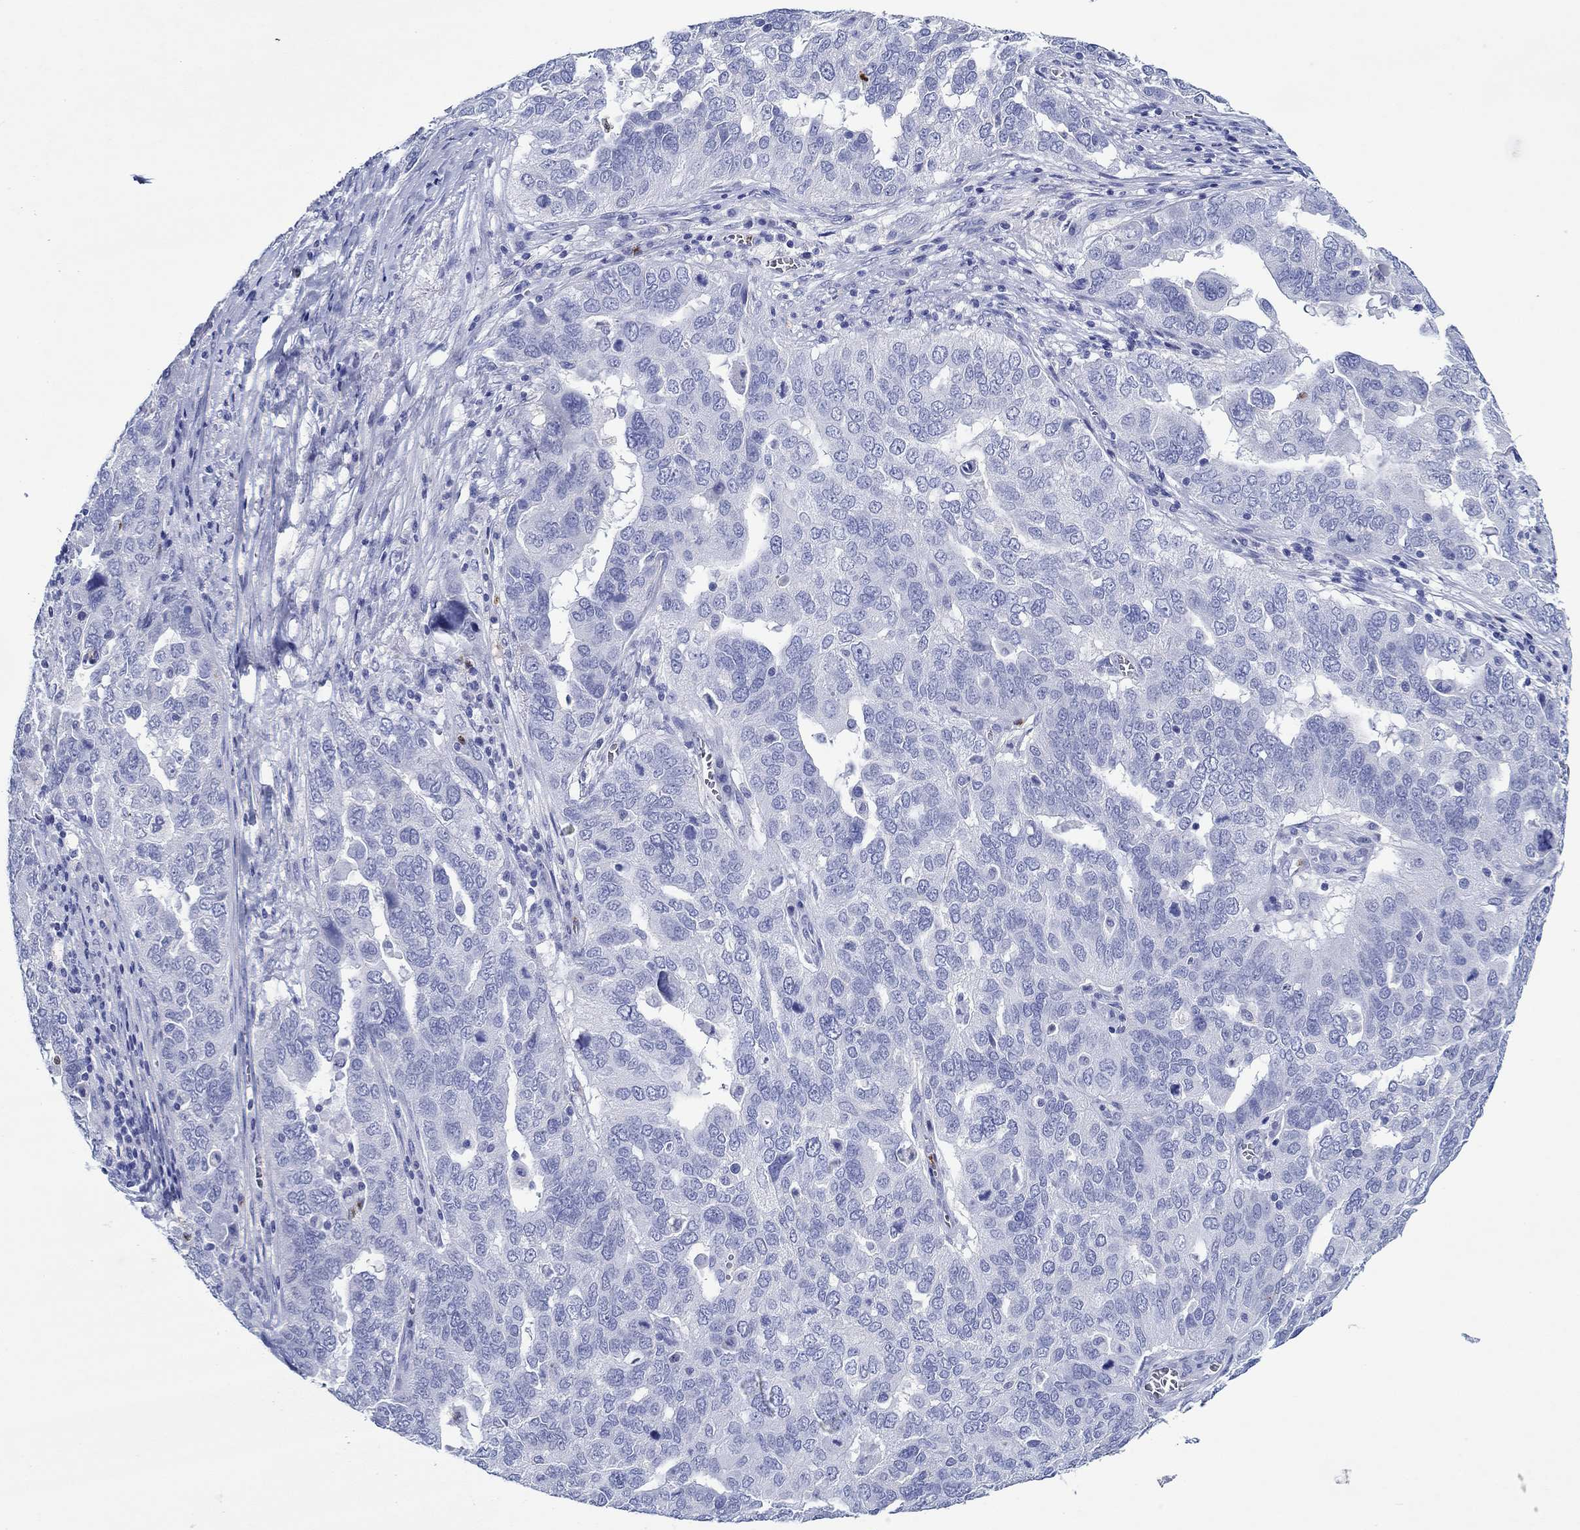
{"staining": {"intensity": "negative", "quantity": "none", "location": "none"}, "tissue": "ovarian cancer", "cell_type": "Tumor cells", "image_type": "cancer", "snomed": [{"axis": "morphology", "description": "Carcinoma, endometroid"}, {"axis": "topography", "description": "Soft tissue"}, {"axis": "topography", "description": "Ovary"}], "caption": "Immunohistochemistry (IHC) of human endometroid carcinoma (ovarian) exhibits no staining in tumor cells.", "gene": "EPX", "patient": {"sex": "female", "age": 52}}